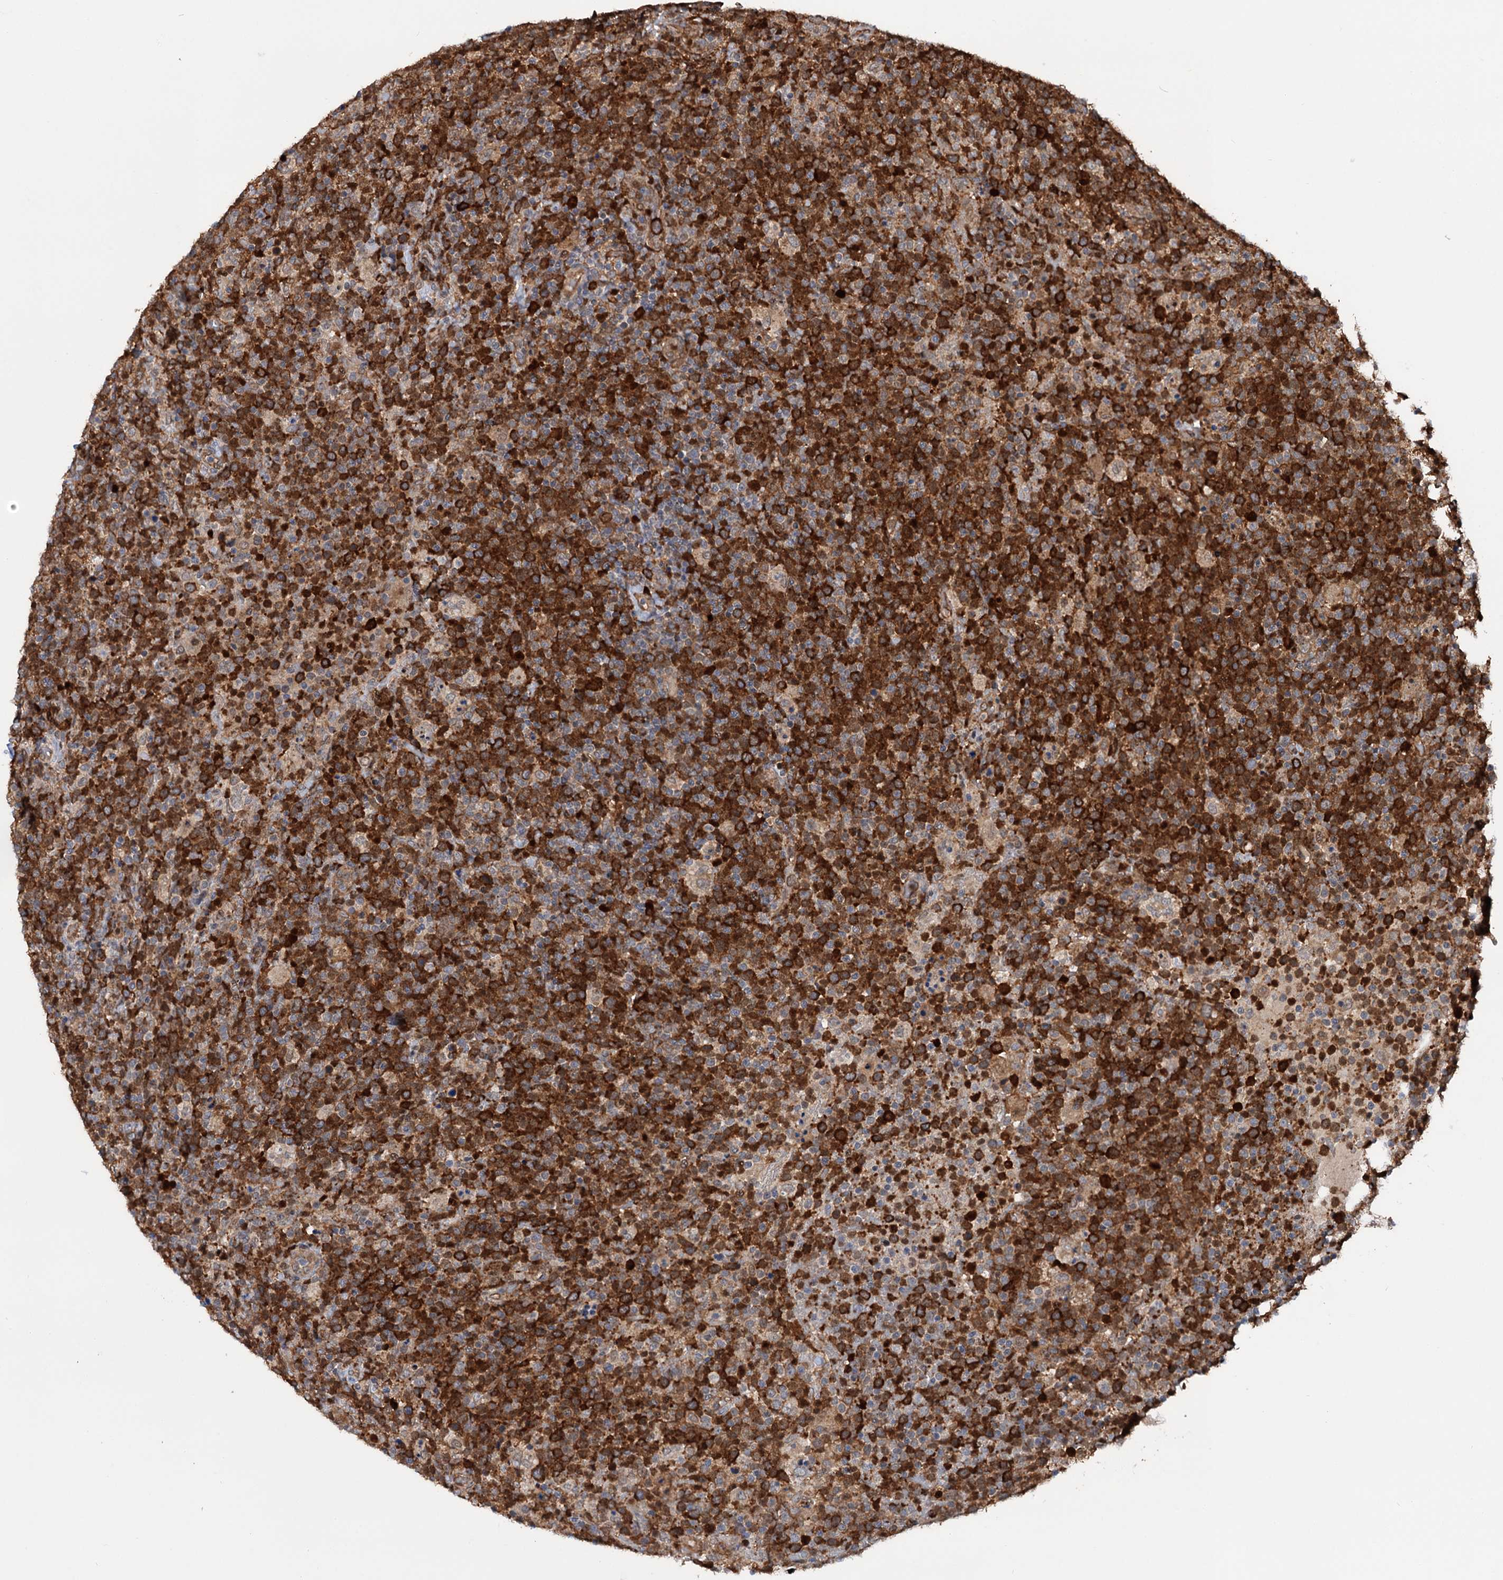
{"staining": {"intensity": "strong", "quantity": ">75%", "location": "cytoplasmic/membranous"}, "tissue": "lymphoma", "cell_type": "Tumor cells", "image_type": "cancer", "snomed": [{"axis": "morphology", "description": "Malignant lymphoma, non-Hodgkin's type, High grade"}, {"axis": "topography", "description": "Lymph node"}], "caption": "This is an image of immunohistochemistry (IHC) staining of lymphoma, which shows strong positivity in the cytoplasmic/membranous of tumor cells.", "gene": "NCAPD2", "patient": {"sex": "male", "age": 61}}